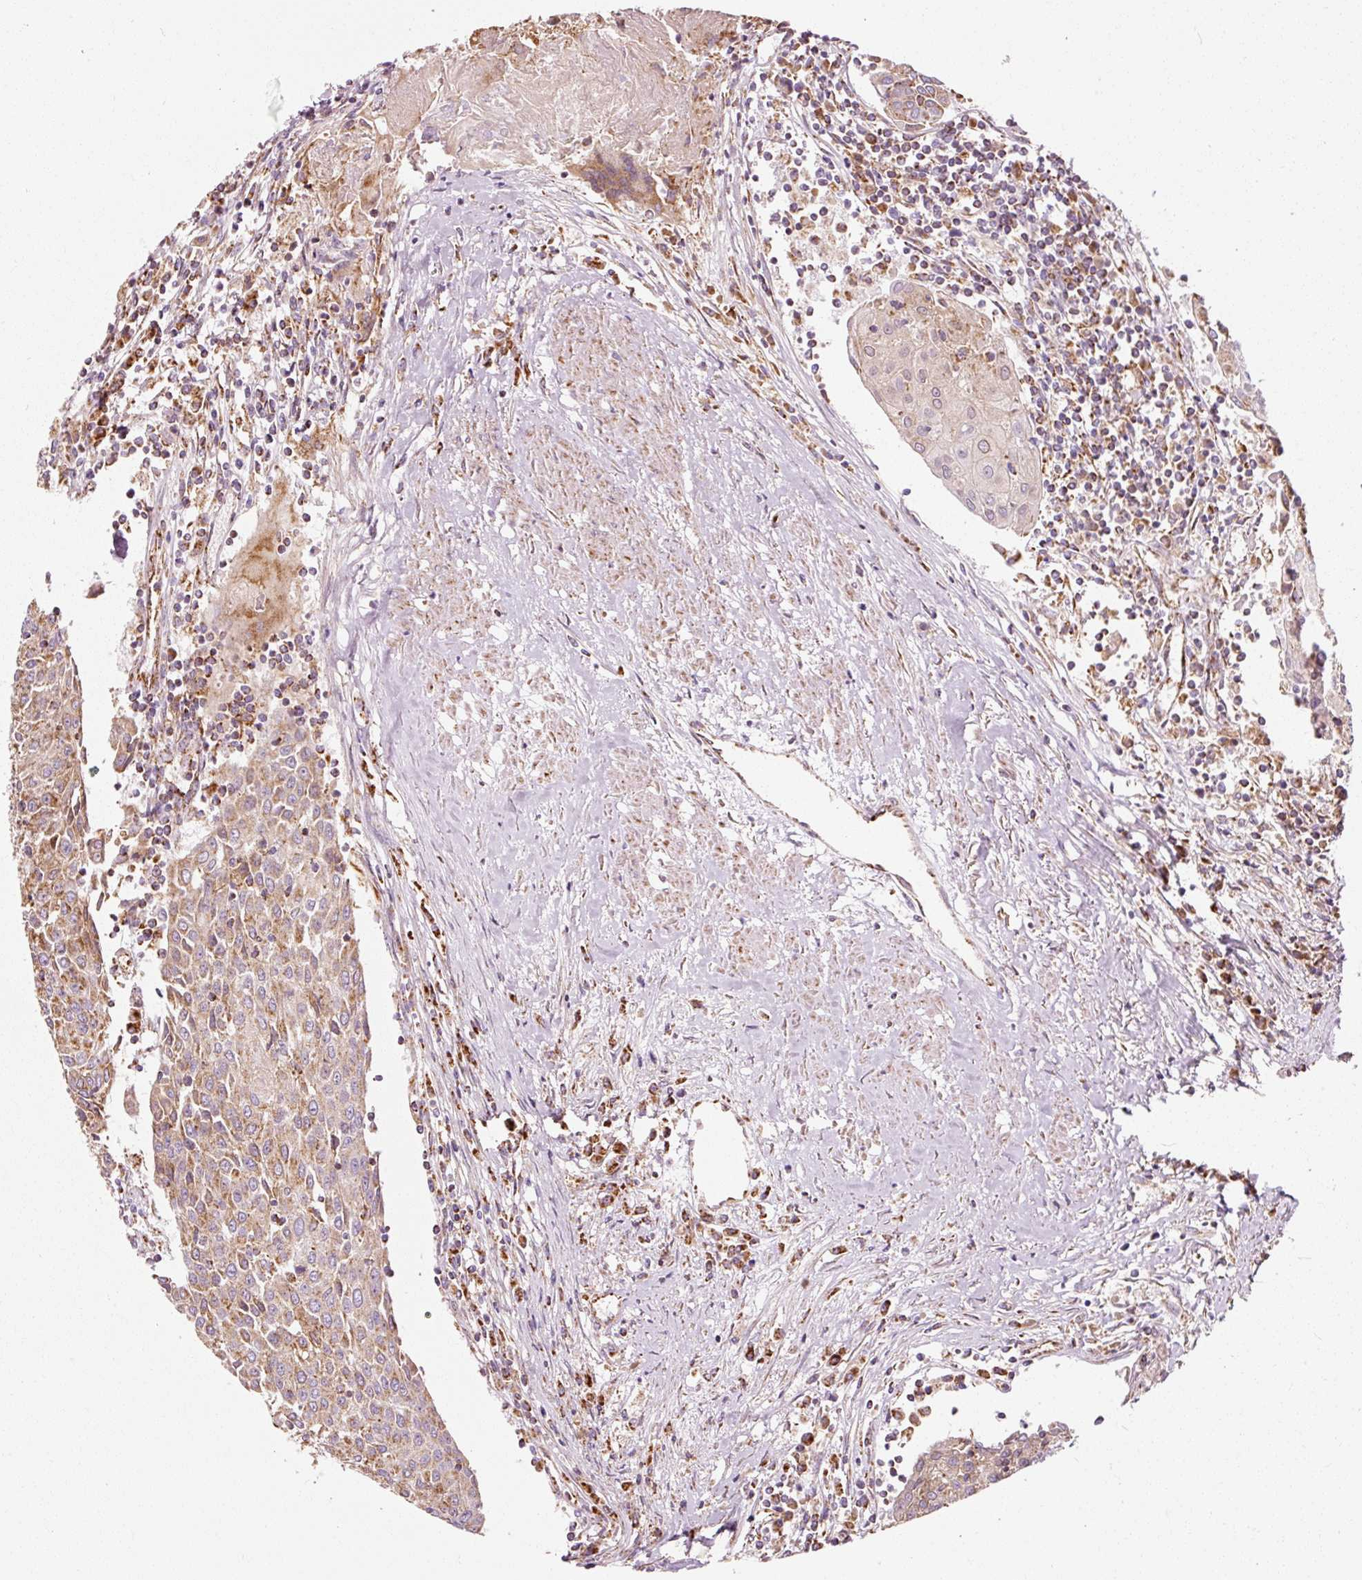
{"staining": {"intensity": "moderate", "quantity": ">75%", "location": "cytoplasmic/membranous"}, "tissue": "urothelial cancer", "cell_type": "Tumor cells", "image_type": "cancer", "snomed": [{"axis": "morphology", "description": "Urothelial carcinoma, High grade"}, {"axis": "topography", "description": "Urinary bladder"}], "caption": "This is a histology image of immunohistochemistry (IHC) staining of urothelial cancer, which shows moderate expression in the cytoplasmic/membranous of tumor cells.", "gene": "NDUFB4", "patient": {"sex": "female", "age": 85}}